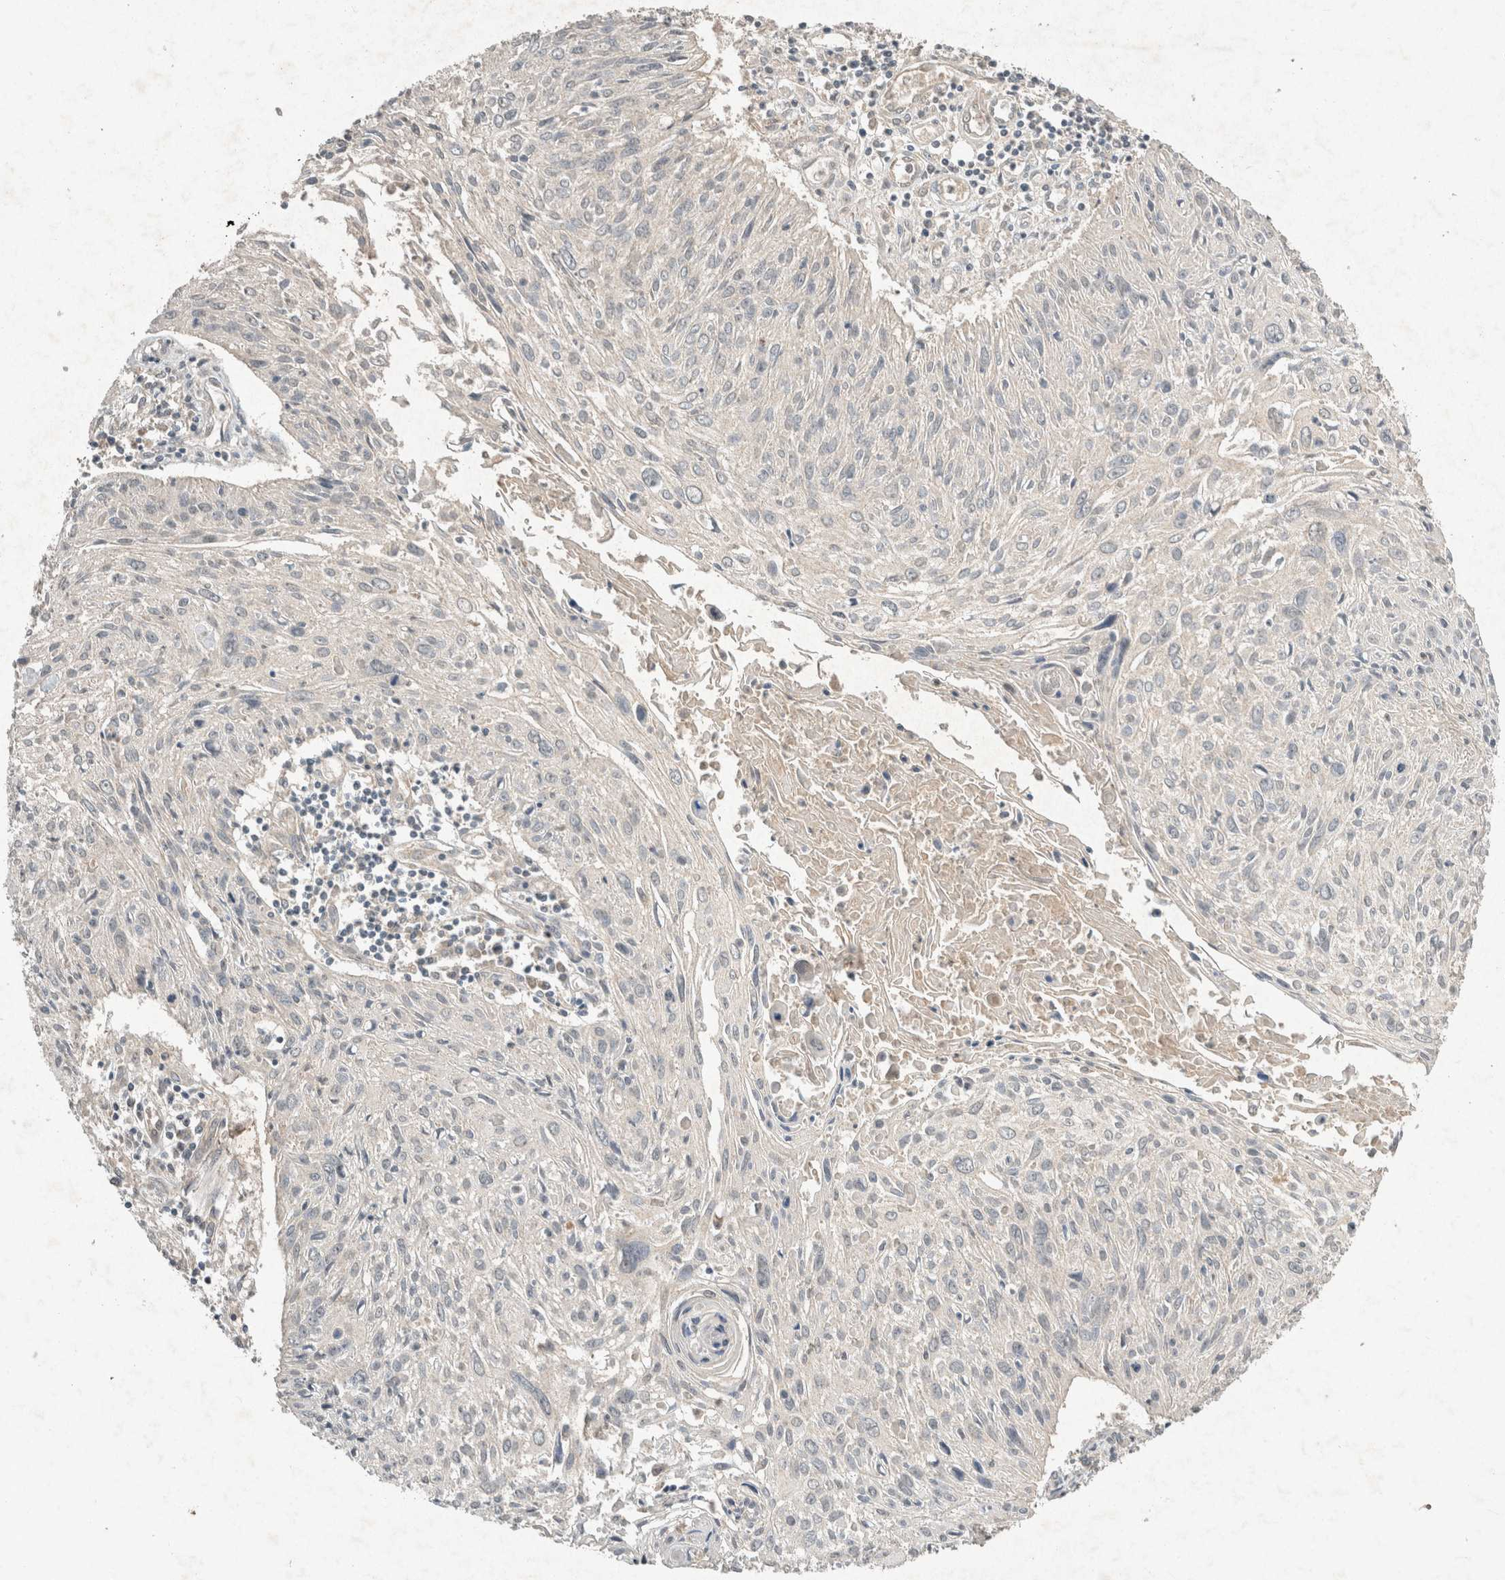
{"staining": {"intensity": "negative", "quantity": "none", "location": "none"}, "tissue": "cervical cancer", "cell_type": "Tumor cells", "image_type": "cancer", "snomed": [{"axis": "morphology", "description": "Squamous cell carcinoma, NOS"}, {"axis": "topography", "description": "Cervix"}], "caption": "Immunohistochemistry photomicrograph of neoplastic tissue: human squamous cell carcinoma (cervical) stained with DAB (3,3'-diaminobenzidine) demonstrates no significant protein staining in tumor cells.", "gene": "LOXL2", "patient": {"sex": "female", "age": 51}}